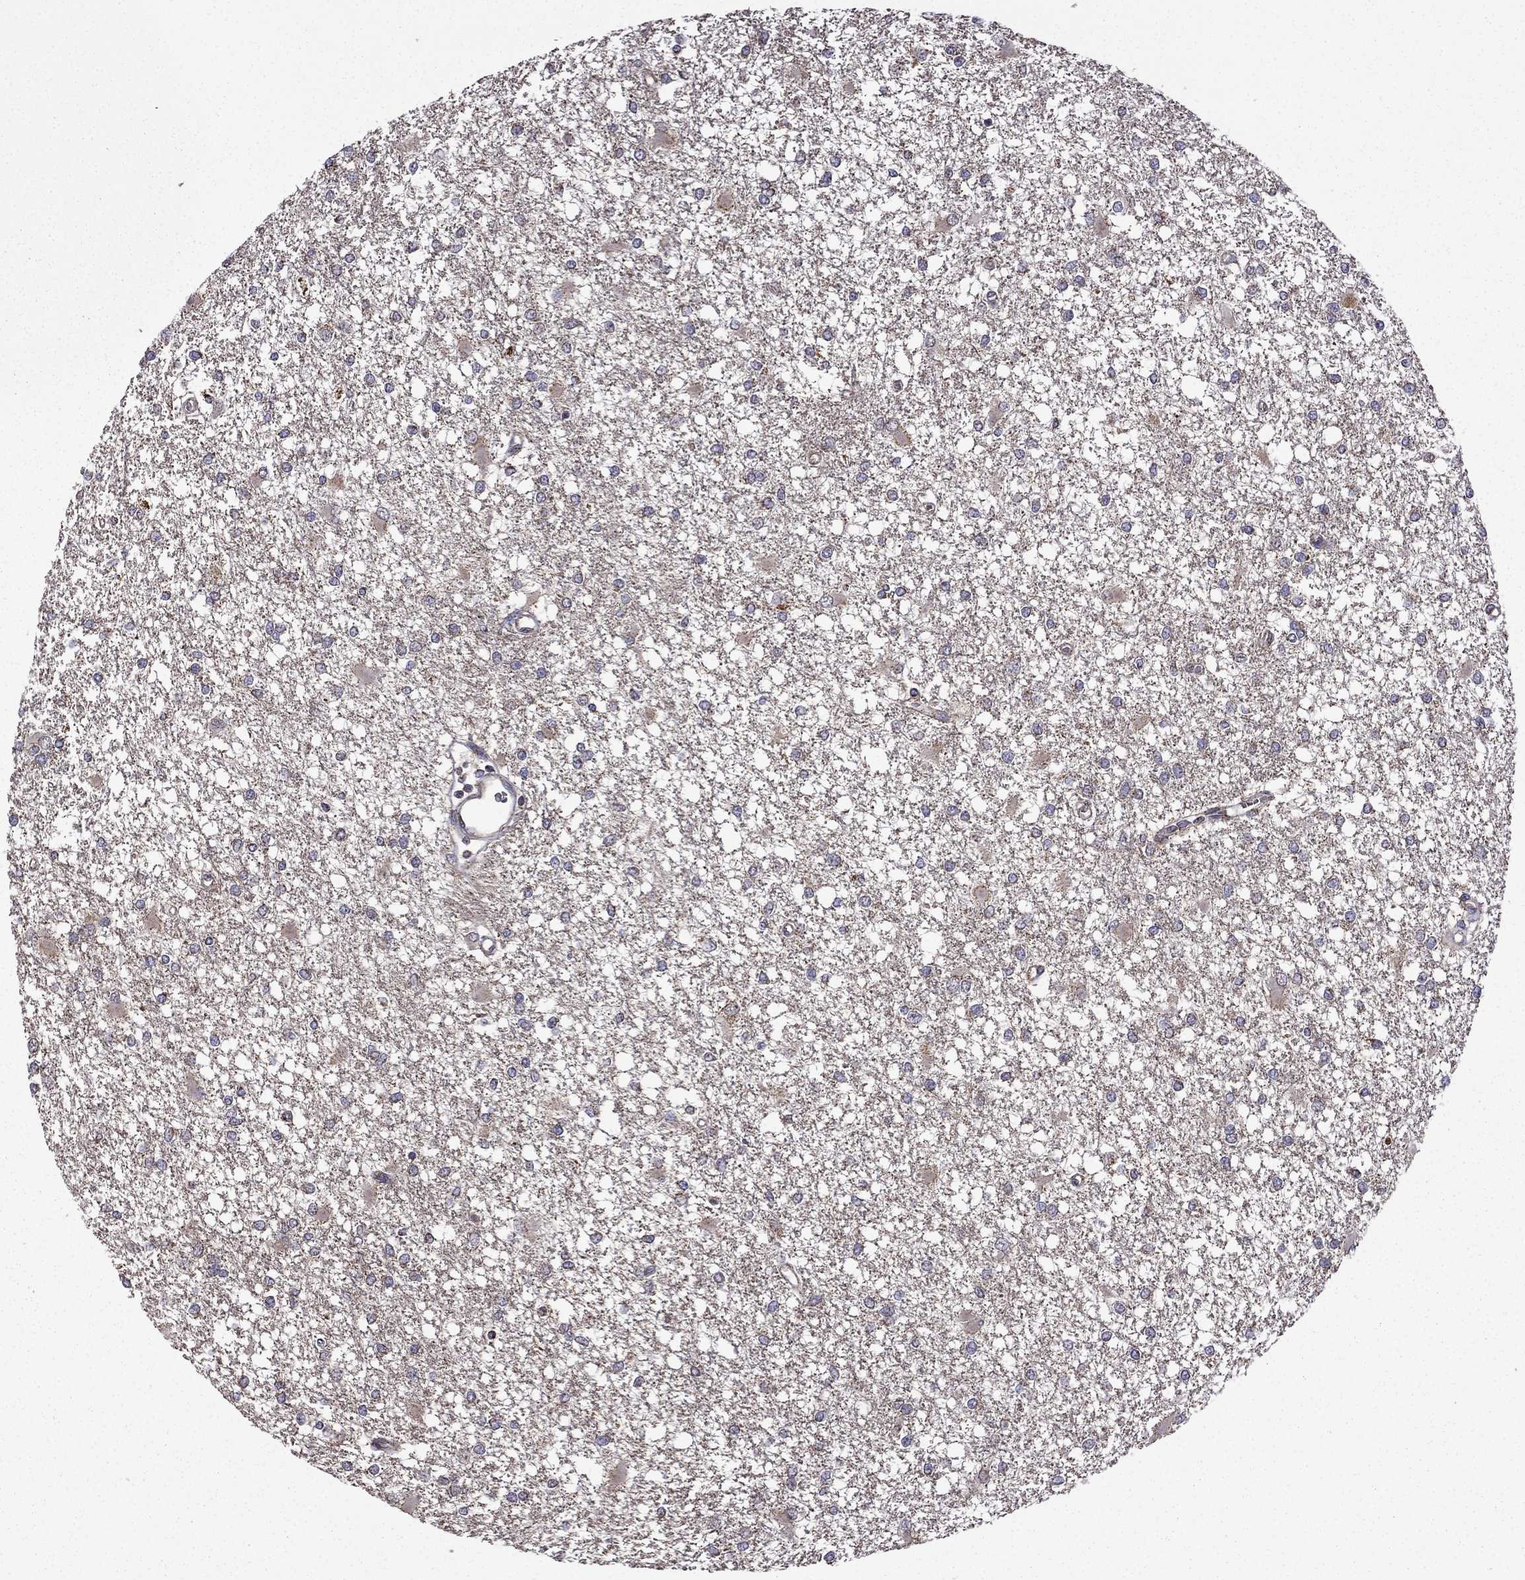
{"staining": {"intensity": "negative", "quantity": "none", "location": "none"}, "tissue": "glioma", "cell_type": "Tumor cells", "image_type": "cancer", "snomed": [{"axis": "morphology", "description": "Glioma, malignant, High grade"}, {"axis": "topography", "description": "Cerebral cortex"}], "caption": "IHC histopathology image of neoplastic tissue: human glioma stained with DAB (3,3'-diaminobenzidine) exhibits no significant protein staining in tumor cells.", "gene": "TAB2", "patient": {"sex": "male", "age": 79}}